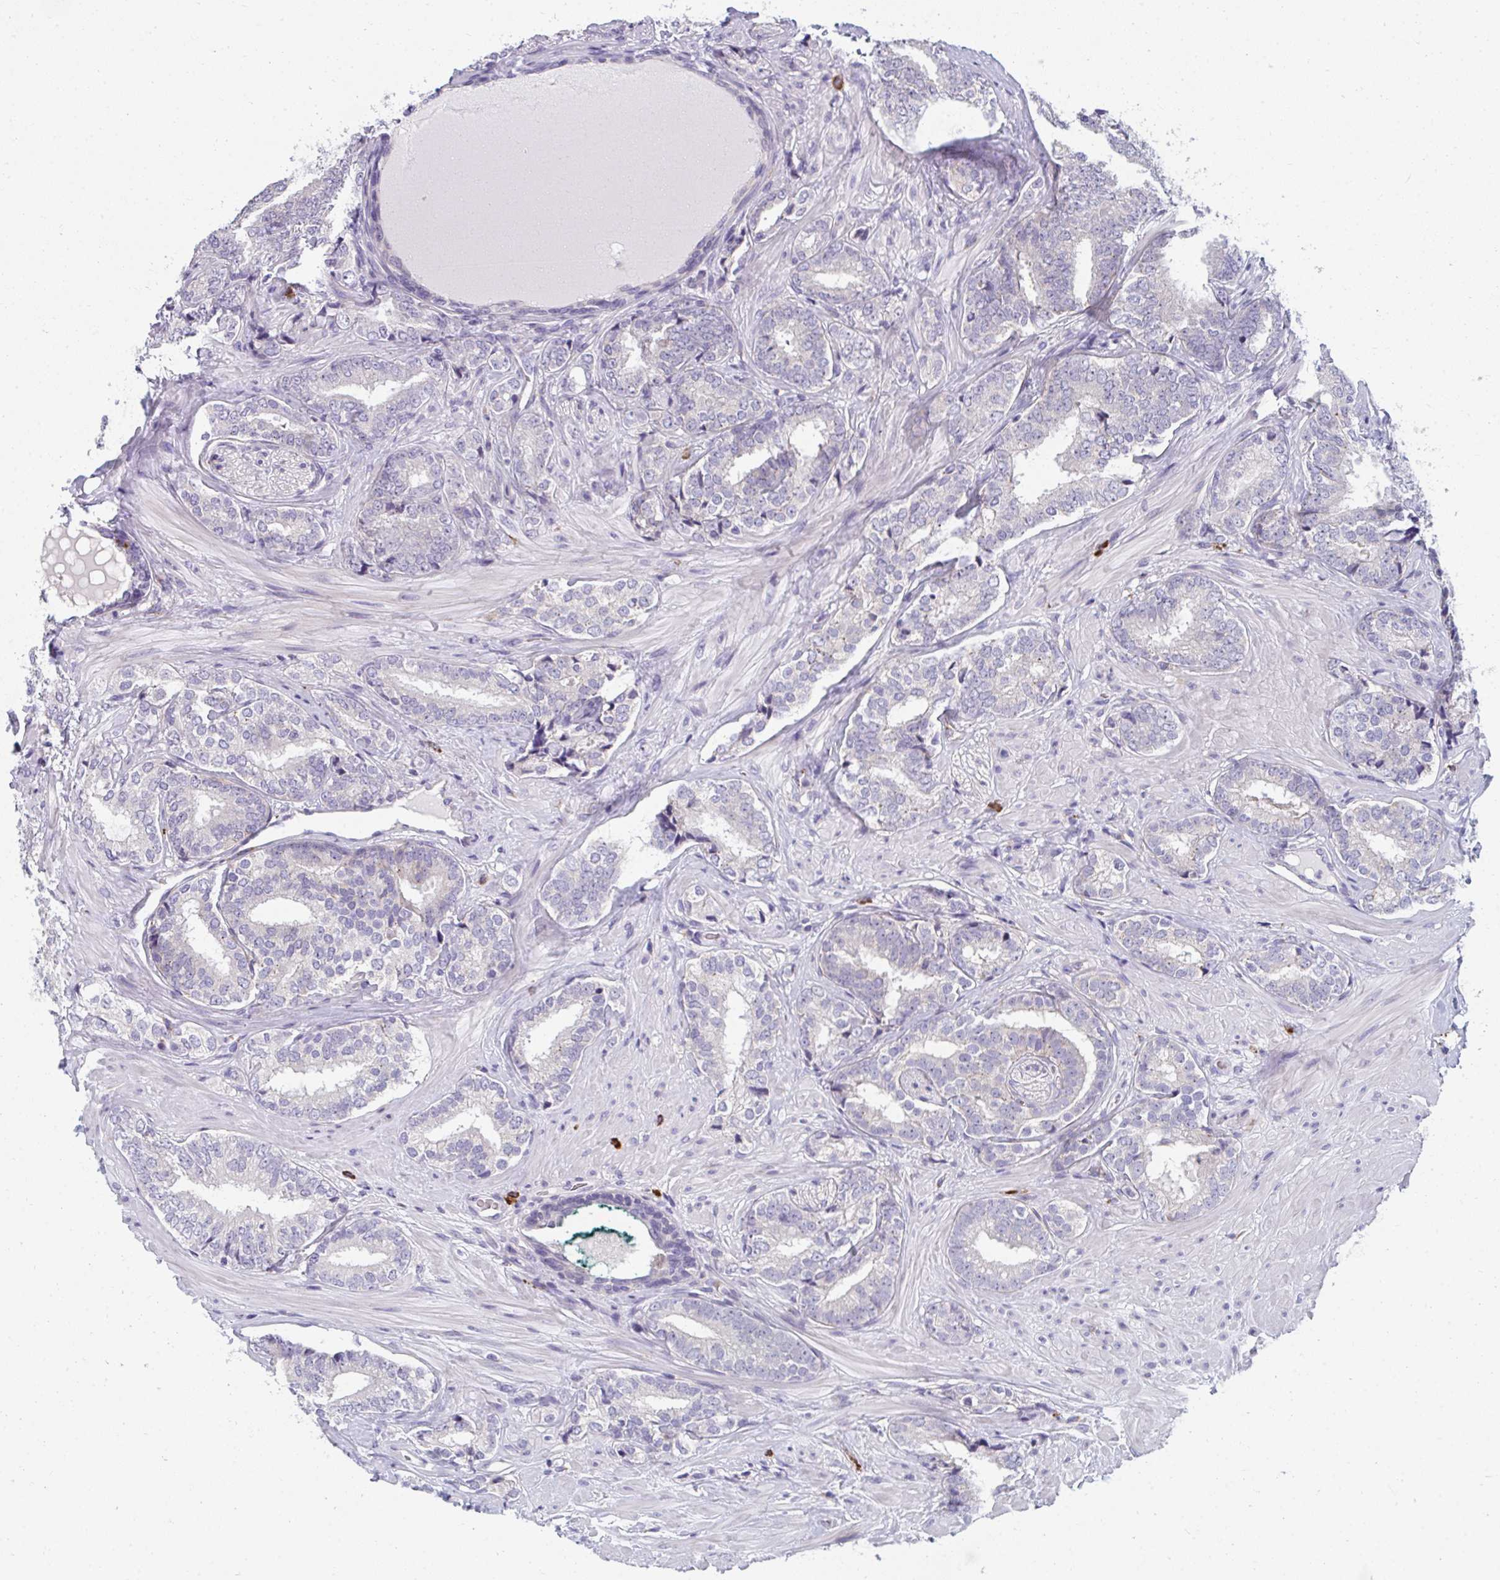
{"staining": {"intensity": "negative", "quantity": "none", "location": "none"}, "tissue": "prostate cancer", "cell_type": "Tumor cells", "image_type": "cancer", "snomed": [{"axis": "morphology", "description": "Adenocarcinoma, High grade"}, {"axis": "topography", "description": "Prostate"}], "caption": "This is a image of immunohistochemistry staining of prostate cancer (high-grade adenocarcinoma), which shows no expression in tumor cells. Nuclei are stained in blue.", "gene": "EIF1AD", "patient": {"sex": "male", "age": 72}}